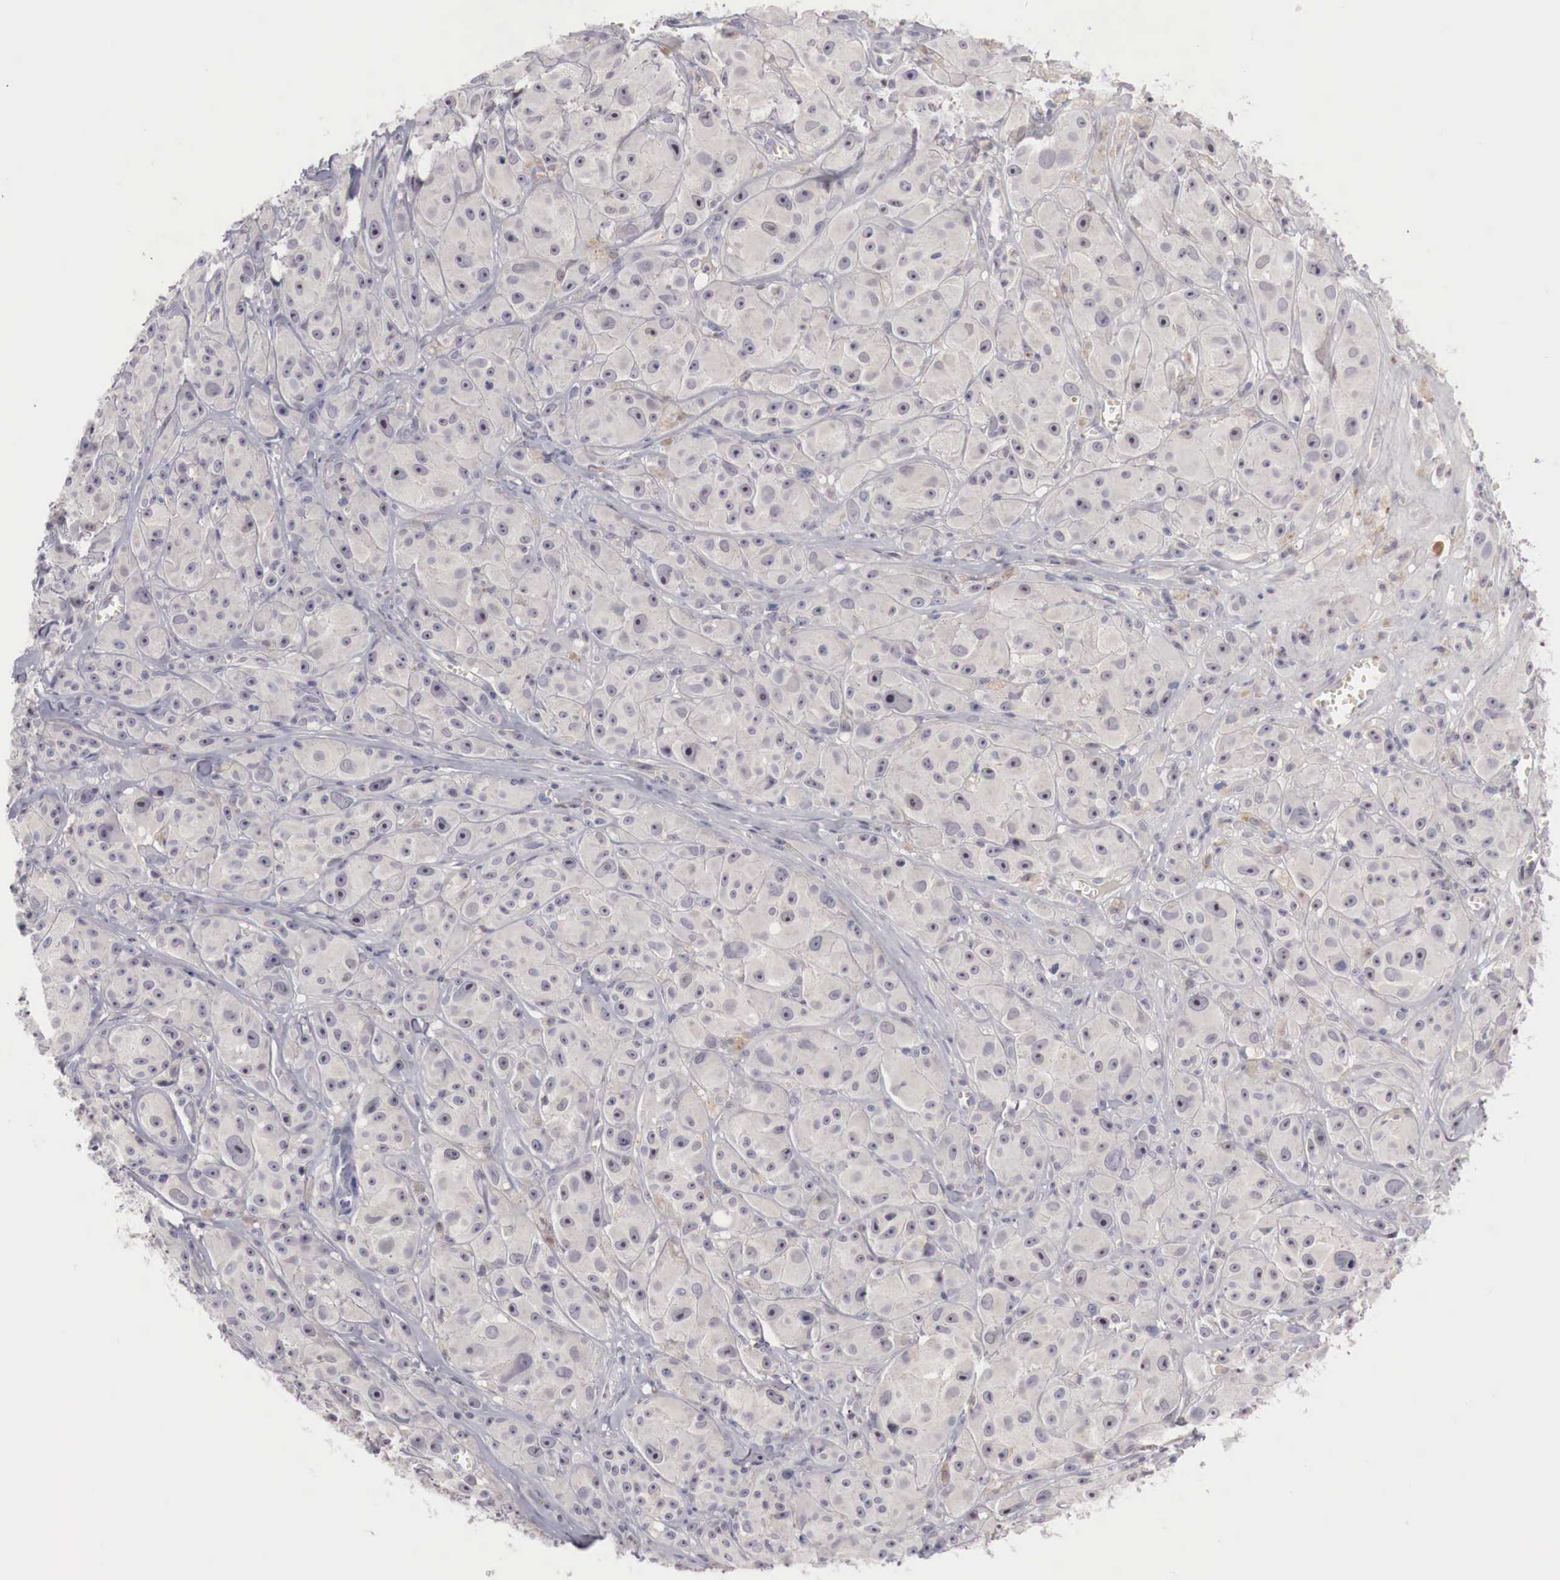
{"staining": {"intensity": "negative", "quantity": "none", "location": "none"}, "tissue": "melanoma", "cell_type": "Tumor cells", "image_type": "cancer", "snomed": [{"axis": "morphology", "description": "Malignant melanoma, NOS"}, {"axis": "topography", "description": "Skin"}], "caption": "Melanoma was stained to show a protein in brown. There is no significant positivity in tumor cells.", "gene": "GATA1", "patient": {"sex": "male", "age": 56}}